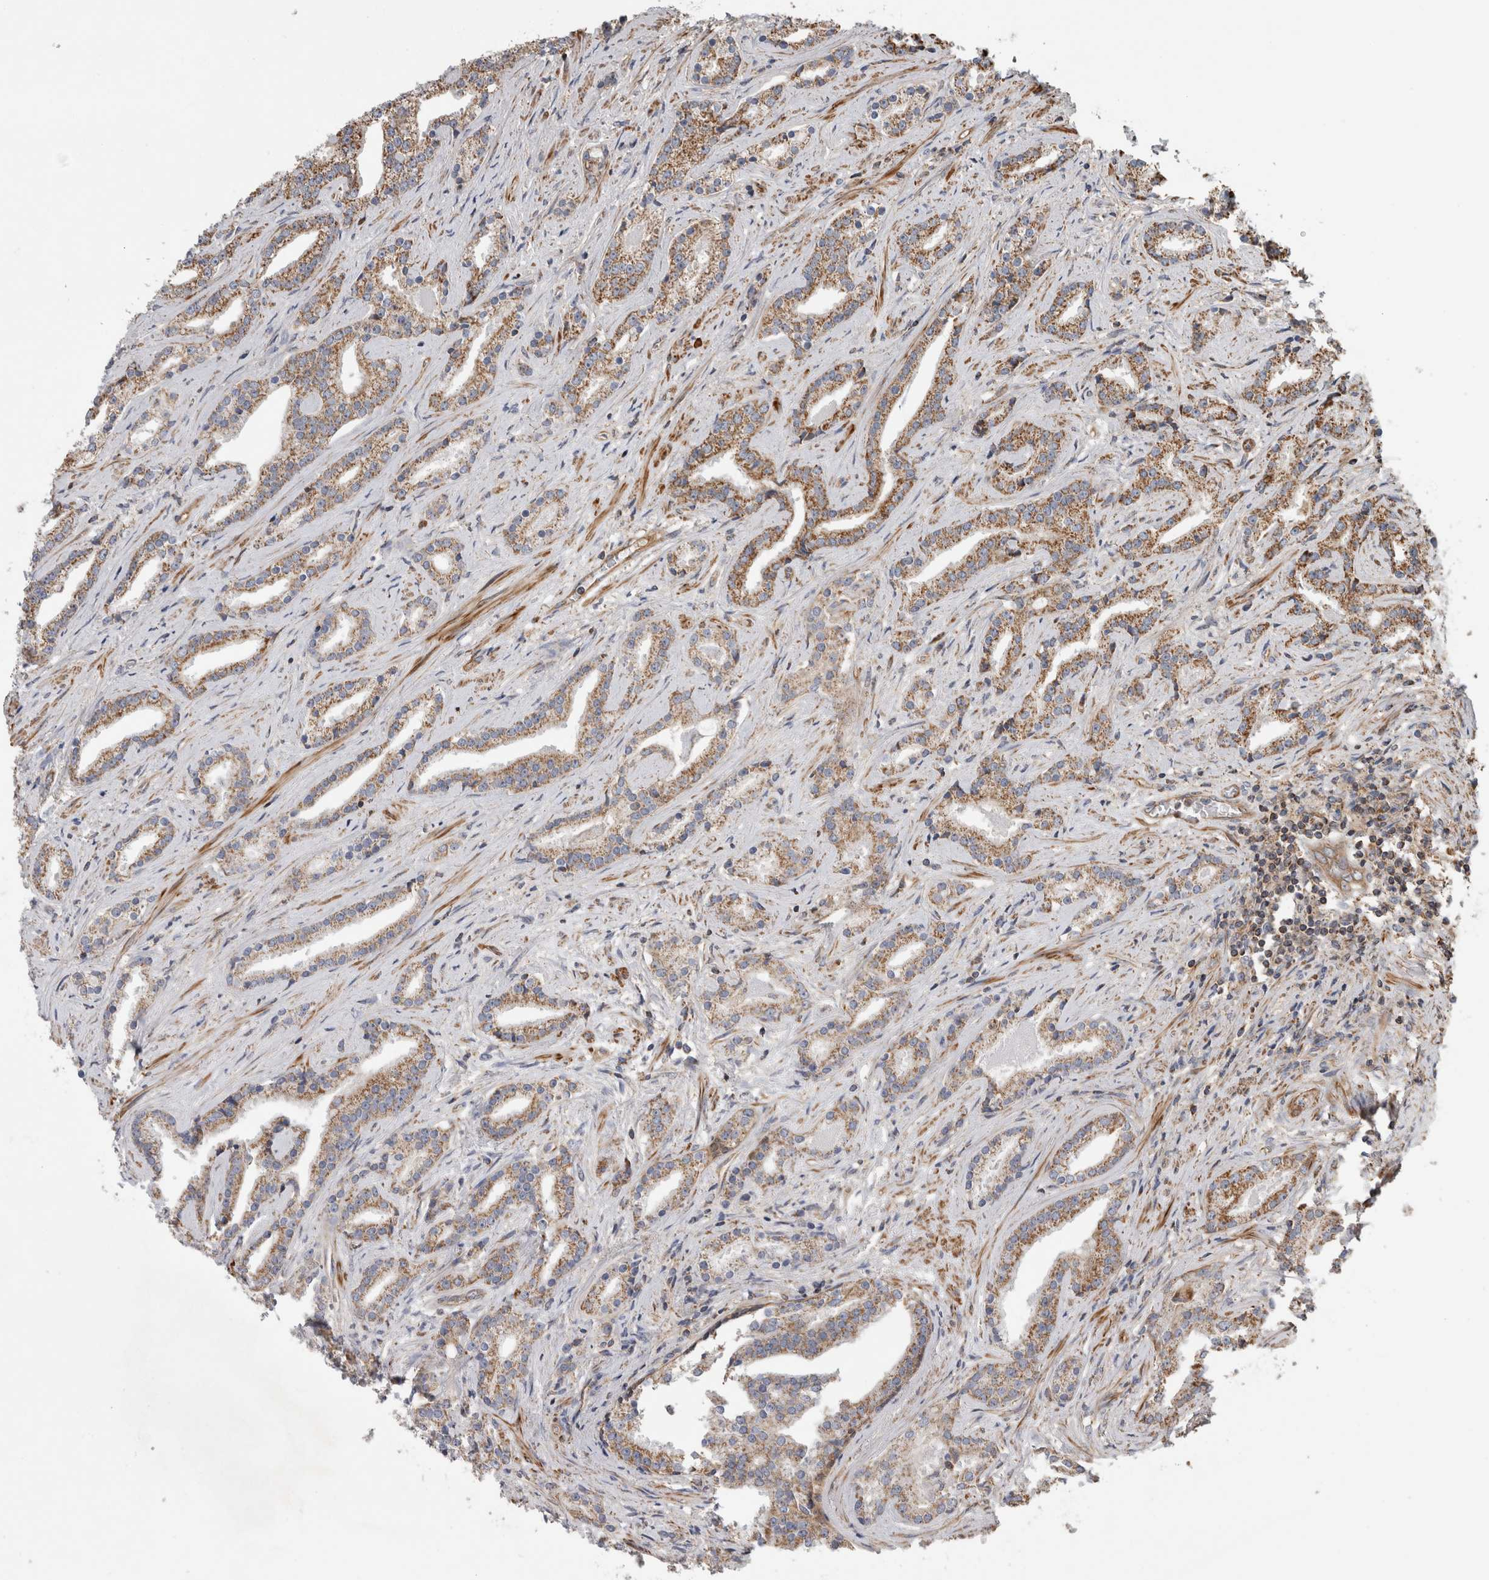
{"staining": {"intensity": "moderate", "quantity": ">75%", "location": "cytoplasmic/membranous"}, "tissue": "prostate cancer", "cell_type": "Tumor cells", "image_type": "cancer", "snomed": [{"axis": "morphology", "description": "Adenocarcinoma, Low grade"}, {"axis": "topography", "description": "Prostate"}], "caption": "The micrograph displays staining of prostate low-grade adenocarcinoma, revealing moderate cytoplasmic/membranous protein staining (brown color) within tumor cells.", "gene": "SFXN2", "patient": {"sex": "male", "age": 67}}